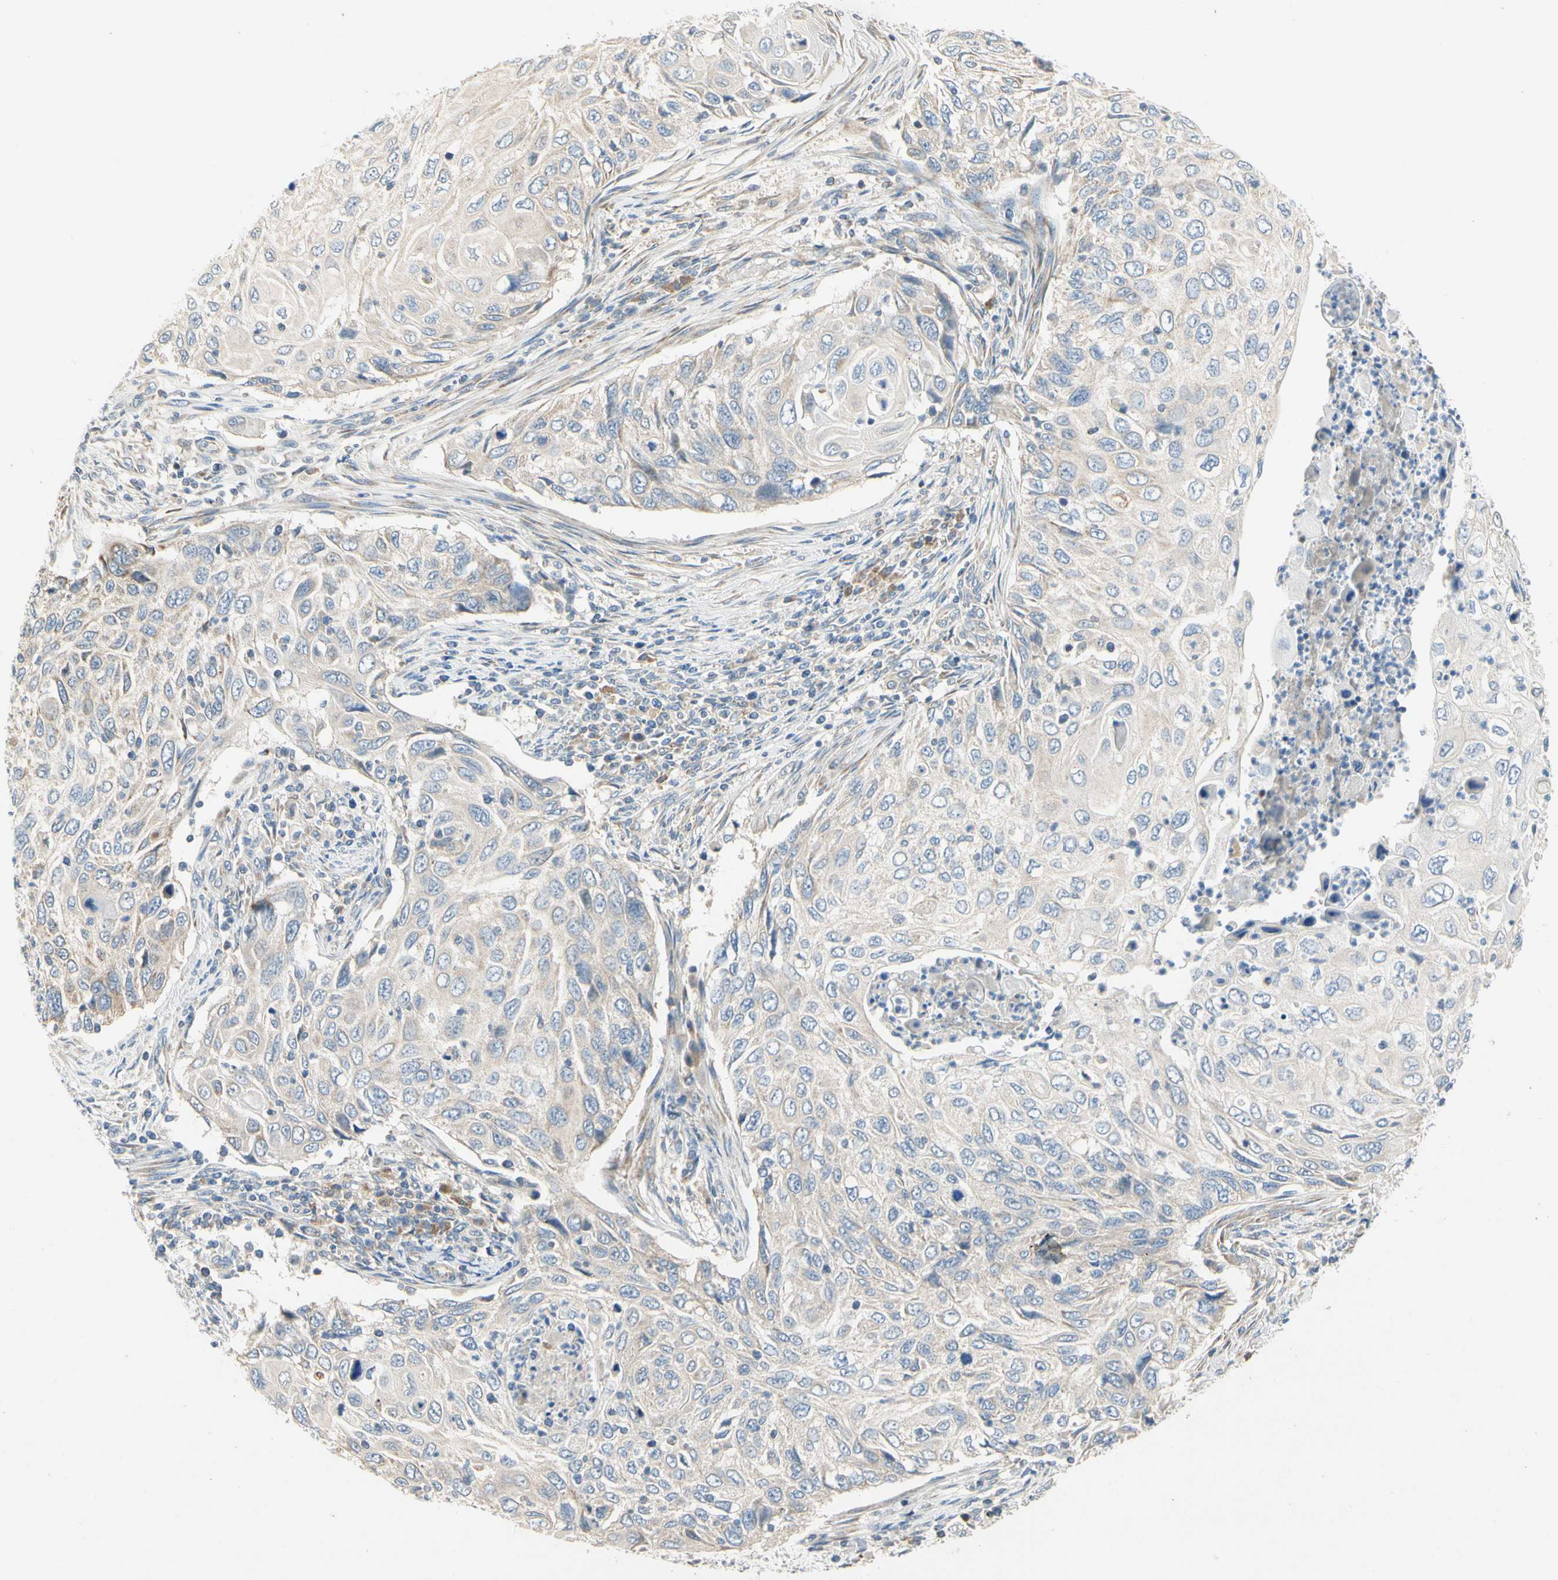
{"staining": {"intensity": "weak", "quantity": "25%-75%", "location": "cytoplasmic/membranous"}, "tissue": "cervical cancer", "cell_type": "Tumor cells", "image_type": "cancer", "snomed": [{"axis": "morphology", "description": "Squamous cell carcinoma, NOS"}, {"axis": "topography", "description": "Cervix"}], "caption": "IHC micrograph of cervical cancer (squamous cell carcinoma) stained for a protein (brown), which displays low levels of weak cytoplasmic/membranous expression in about 25%-75% of tumor cells.", "gene": "KLHDC8B", "patient": {"sex": "female", "age": 70}}